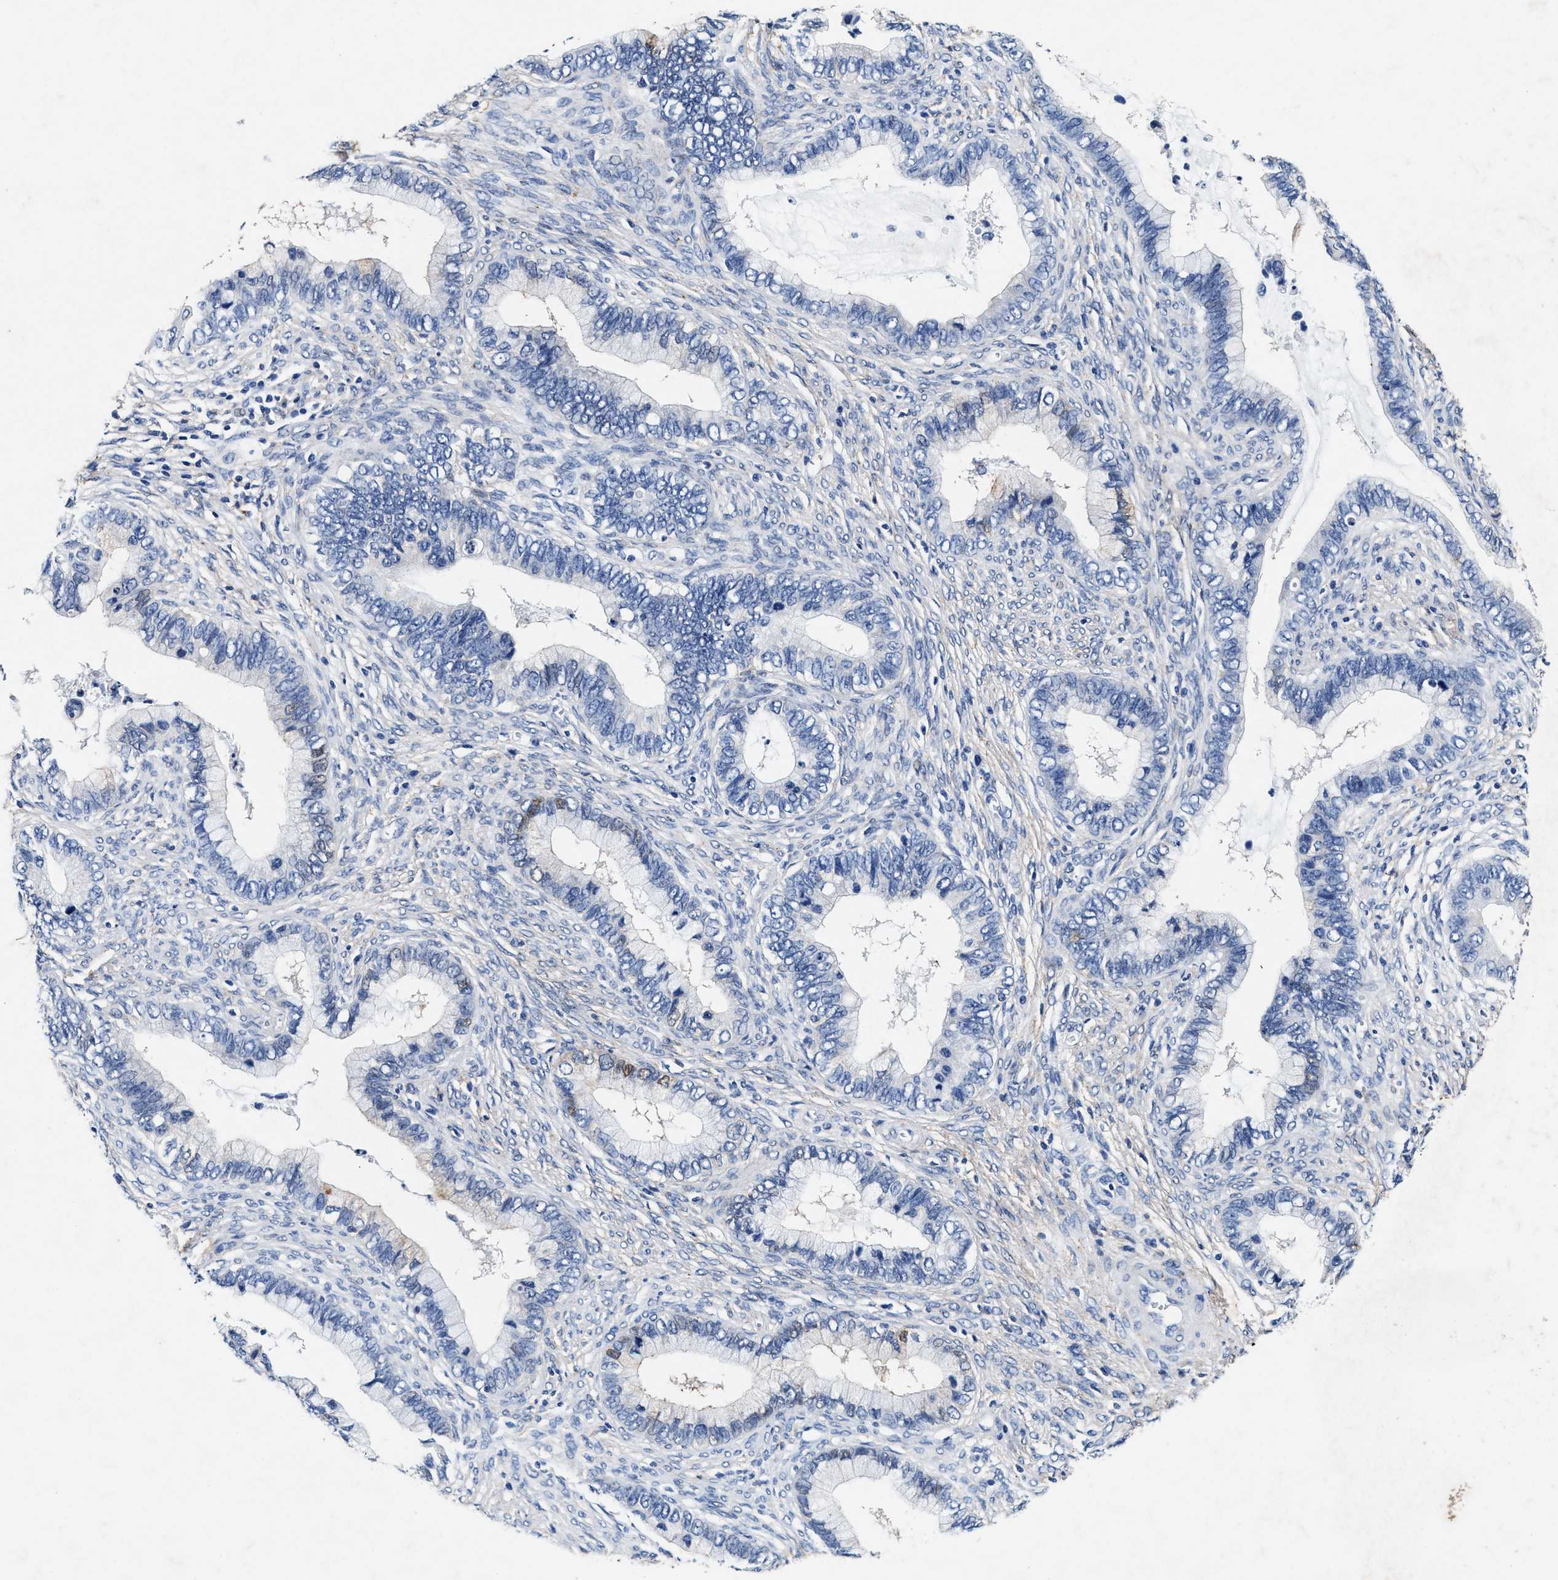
{"staining": {"intensity": "negative", "quantity": "none", "location": "none"}, "tissue": "cervical cancer", "cell_type": "Tumor cells", "image_type": "cancer", "snomed": [{"axis": "morphology", "description": "Adenocarcinoma, NOS"}, {"axis": "topography", "description": "Cervix"}], "caption": "A histopathology image of cervical cancer (adenocarcinoma) stained for a protein reveals no brown staining in tumor cells.", "gene": "SLC8A1", "patient": {"sex": "female", "age": 44}}